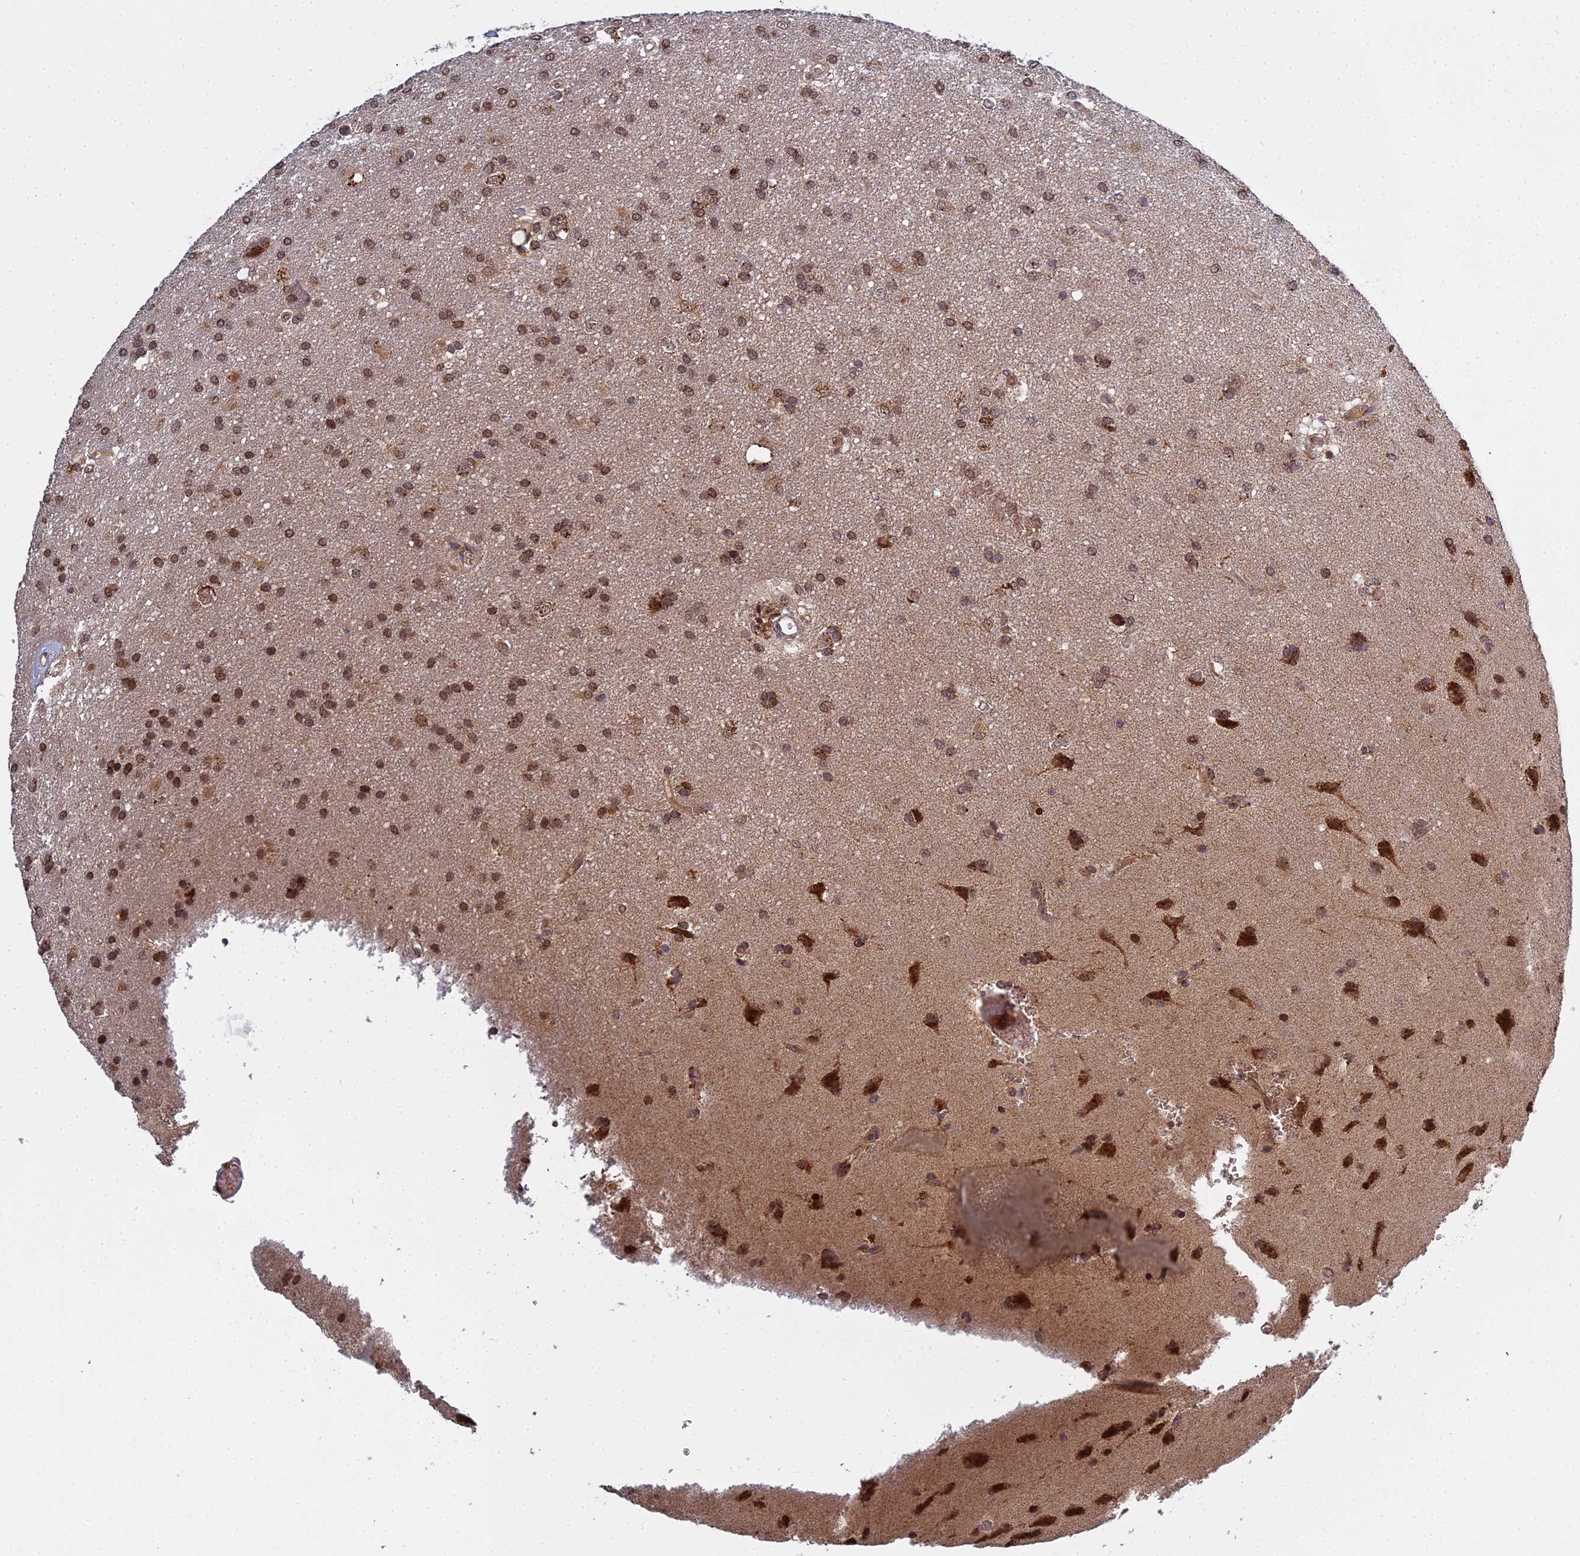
{"staining": {"intensity": "moderate", "quantity": ">75%", "location": "cytoplasmic/membranous,nuclear"}, "tissue": "glioma", "cell_type": "Tumor cells", "image_type": "cancer", "snomed": [{"axis": "morphology", "description": "Glioma, malignant, Low grade"}, {"axis": "topography", "description": "Brain"}], "caption": "Immunohistochemistry (IHC) staining of malignant glioma (low-grade), which shows medium levels of moderate cytoplasmic/membranous and nuclear positivity in approximately >75% of tumor cells indicating moderate cytoplasmic/membranous and nuclear protein expression. The staining was performed using DAB (brown) for protein detection and nuclei were counterstained in hematoxylin (blue).", "gene": "MEOX1", "patient": {"sex": "male", "age": 66}}